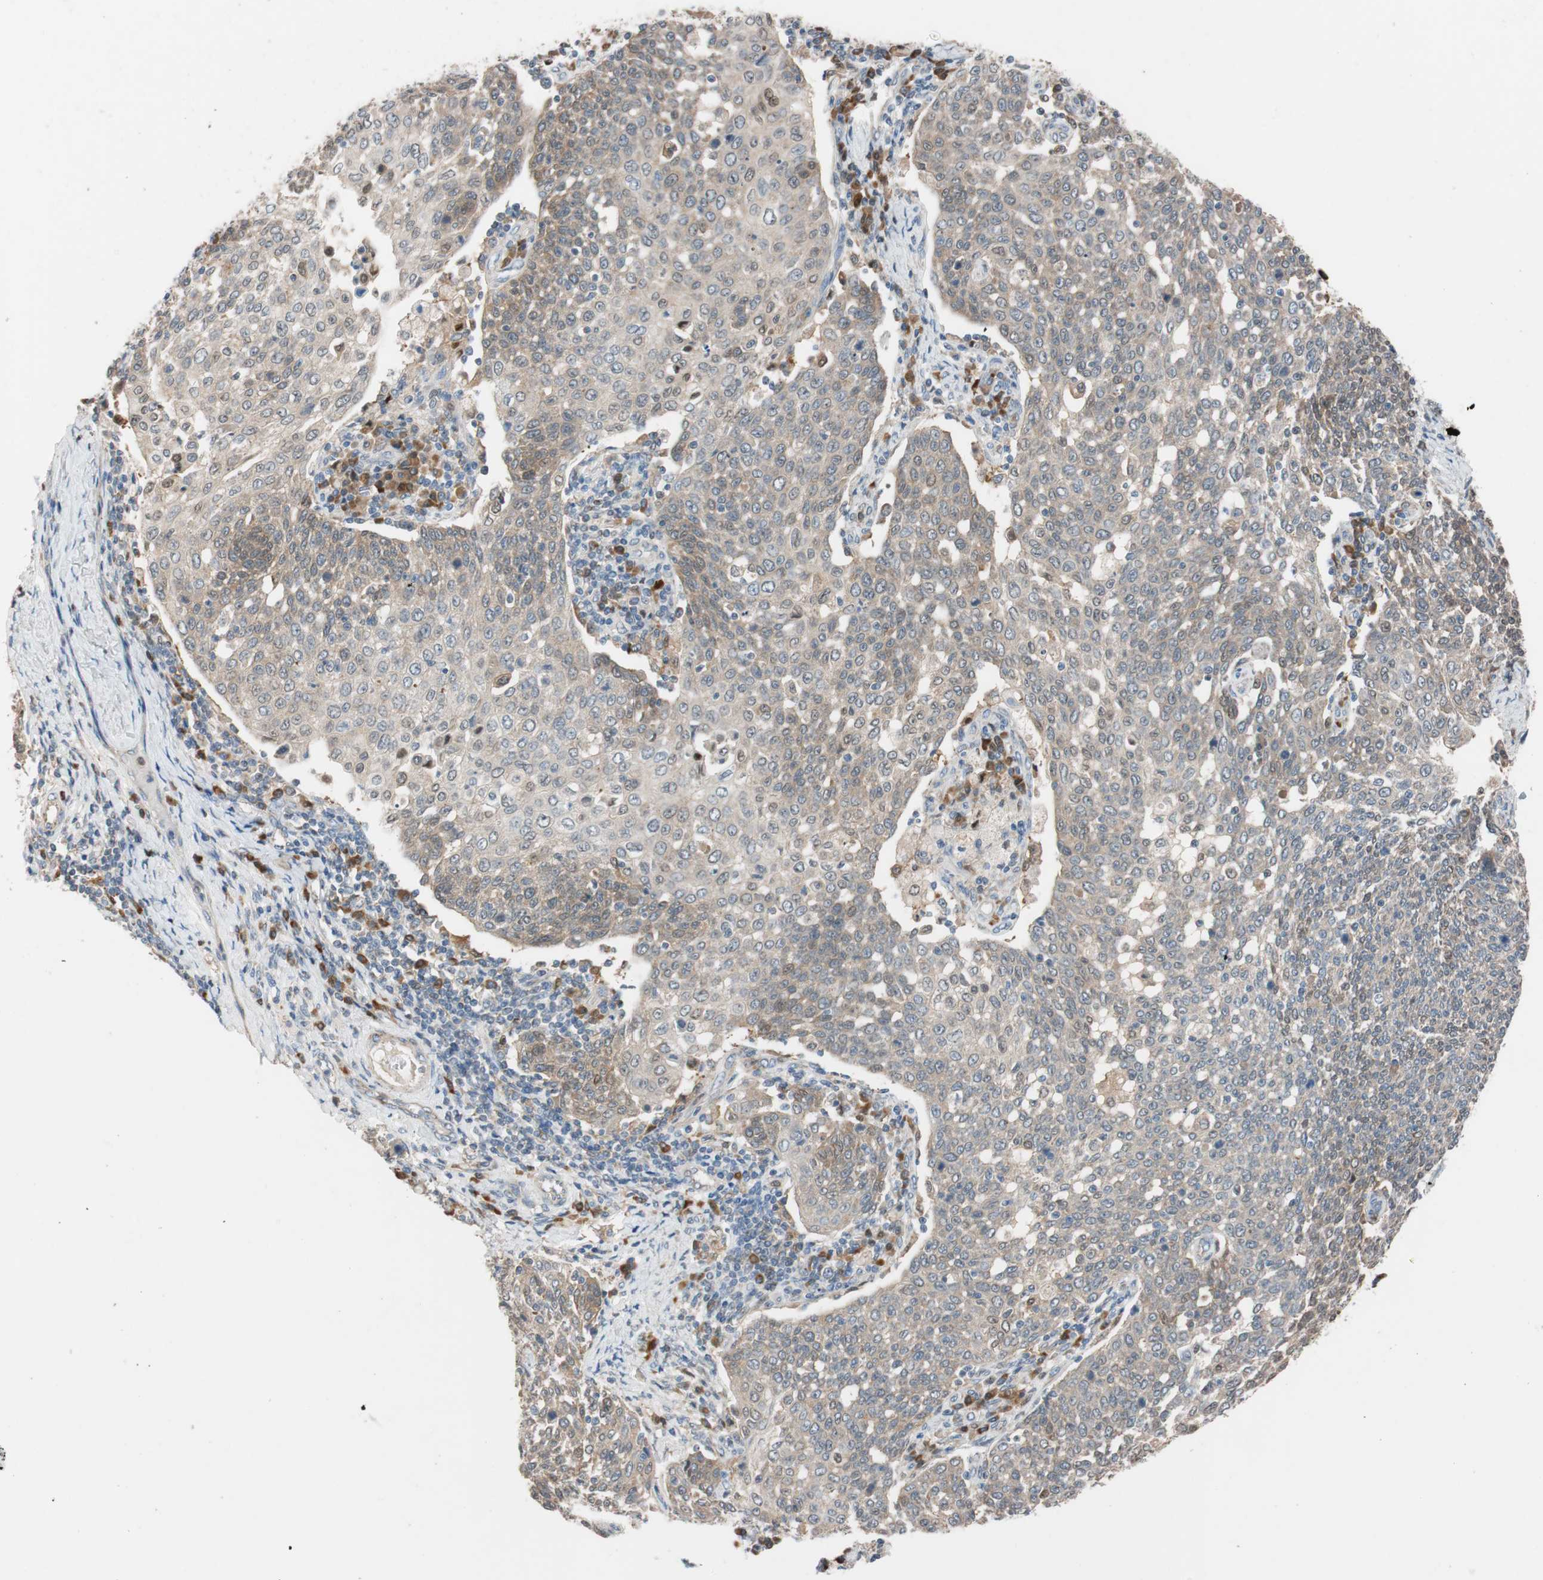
{"staining": {"intensity": "weak", "quantity": ">75%", "location": "cytoplasmic/membranous"}, "tissue": "cervical cancer", "cell_type": "Tumor cells", "image_type": "cancer", "snomed": [{"axis": "morphology", "description": "Squamous cell carcinoma, NOS"}, {"axis": "topography", "description": "Cervix"}], "caption": "A brown stain labels weak cytoplasmic/membranous staining of a protein in cervical squamous cell carcinoma tumor cells.", "gene": "FAAH", "patient": {"sex": "female", "age": 34}}